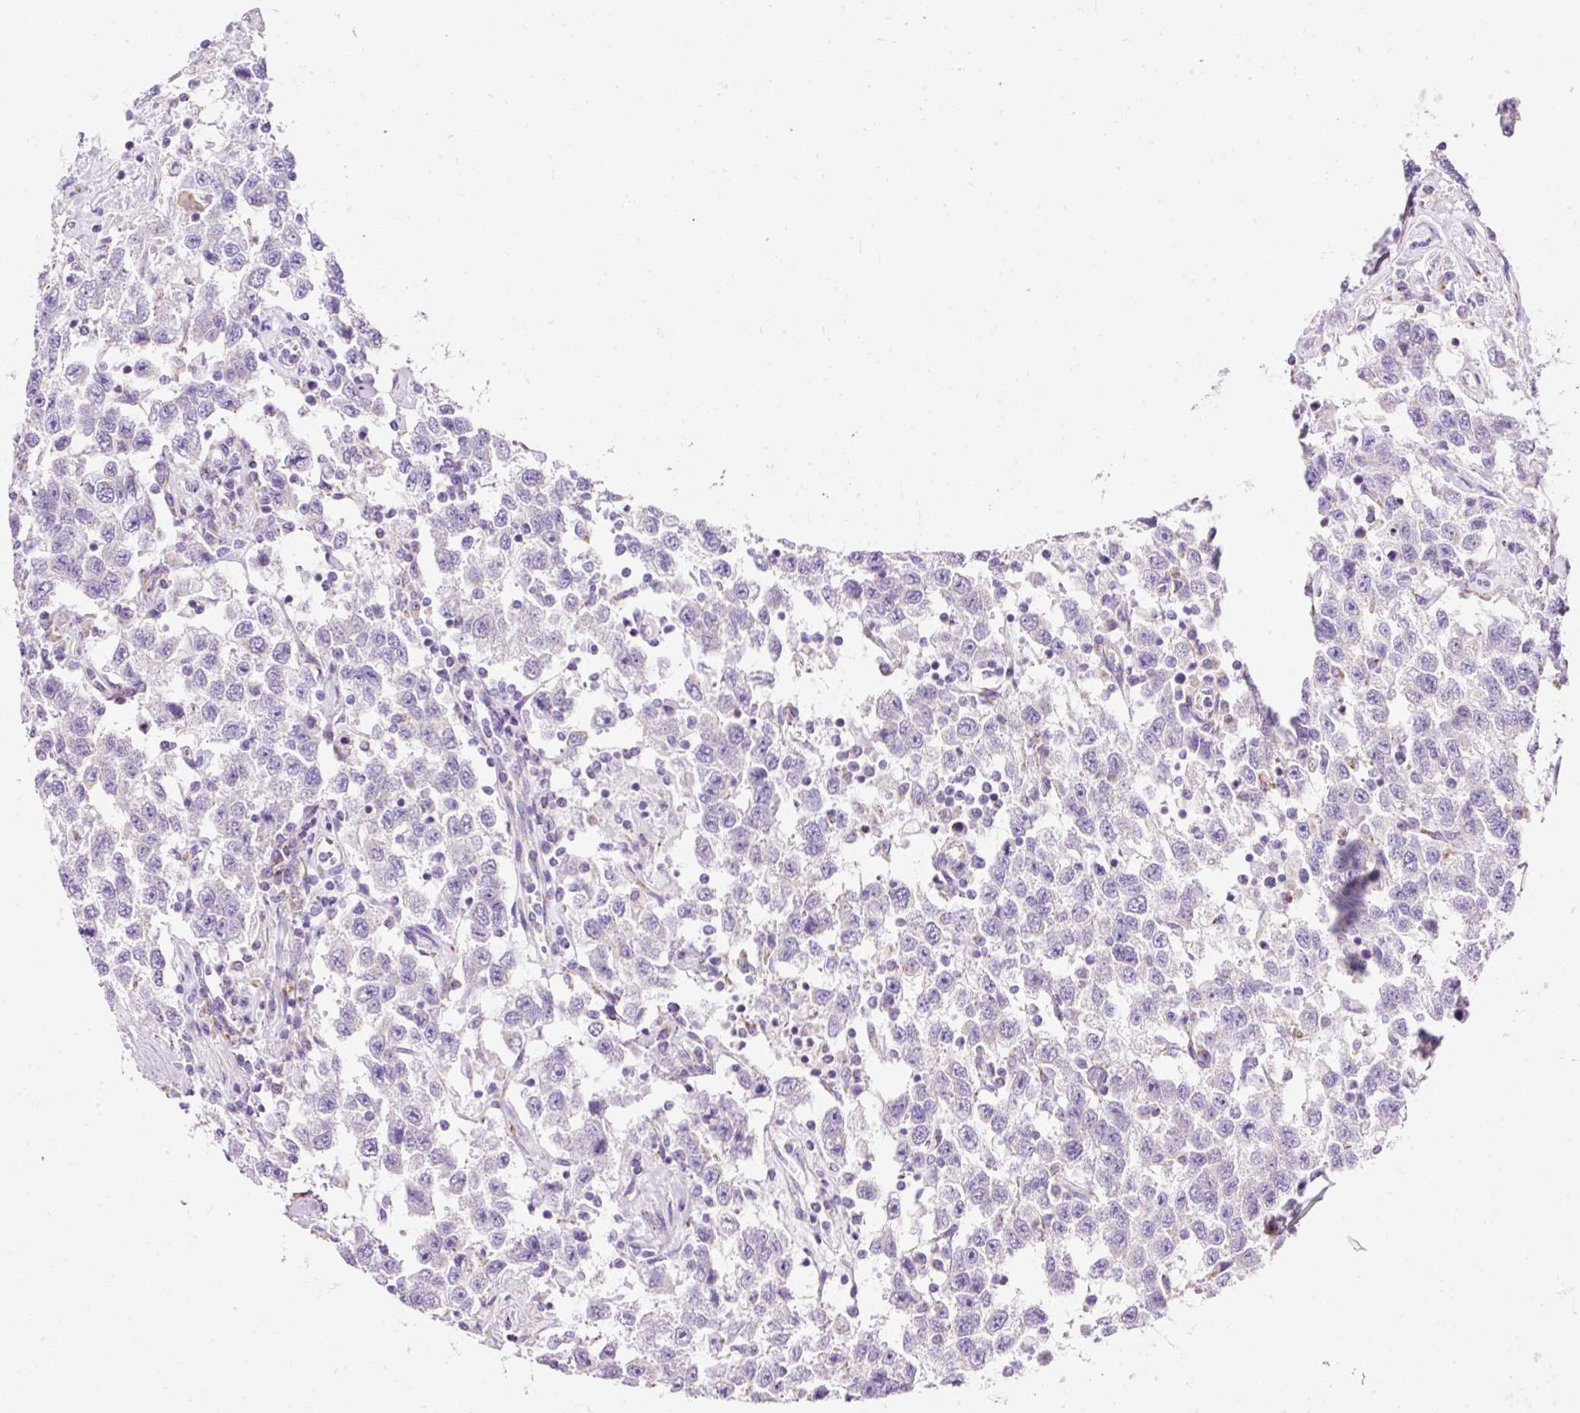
{"staining": {"intensity": "negative", "quantity": "none", "location": "none"}, "tissue": "testis cancer", "cell_type": "Tumor cells", "image_type": "cancer", "snomed": [{"axis": "morphology", "description": "Seminoma, NOS"}, {"axis": "topography", "description": "Testis"}], "caption": "A histopathology image of human testis seminoma is negative for staining in tumor cells.", "gene": "PLPP2", "patient": {"sex": "male", "age": 41}}